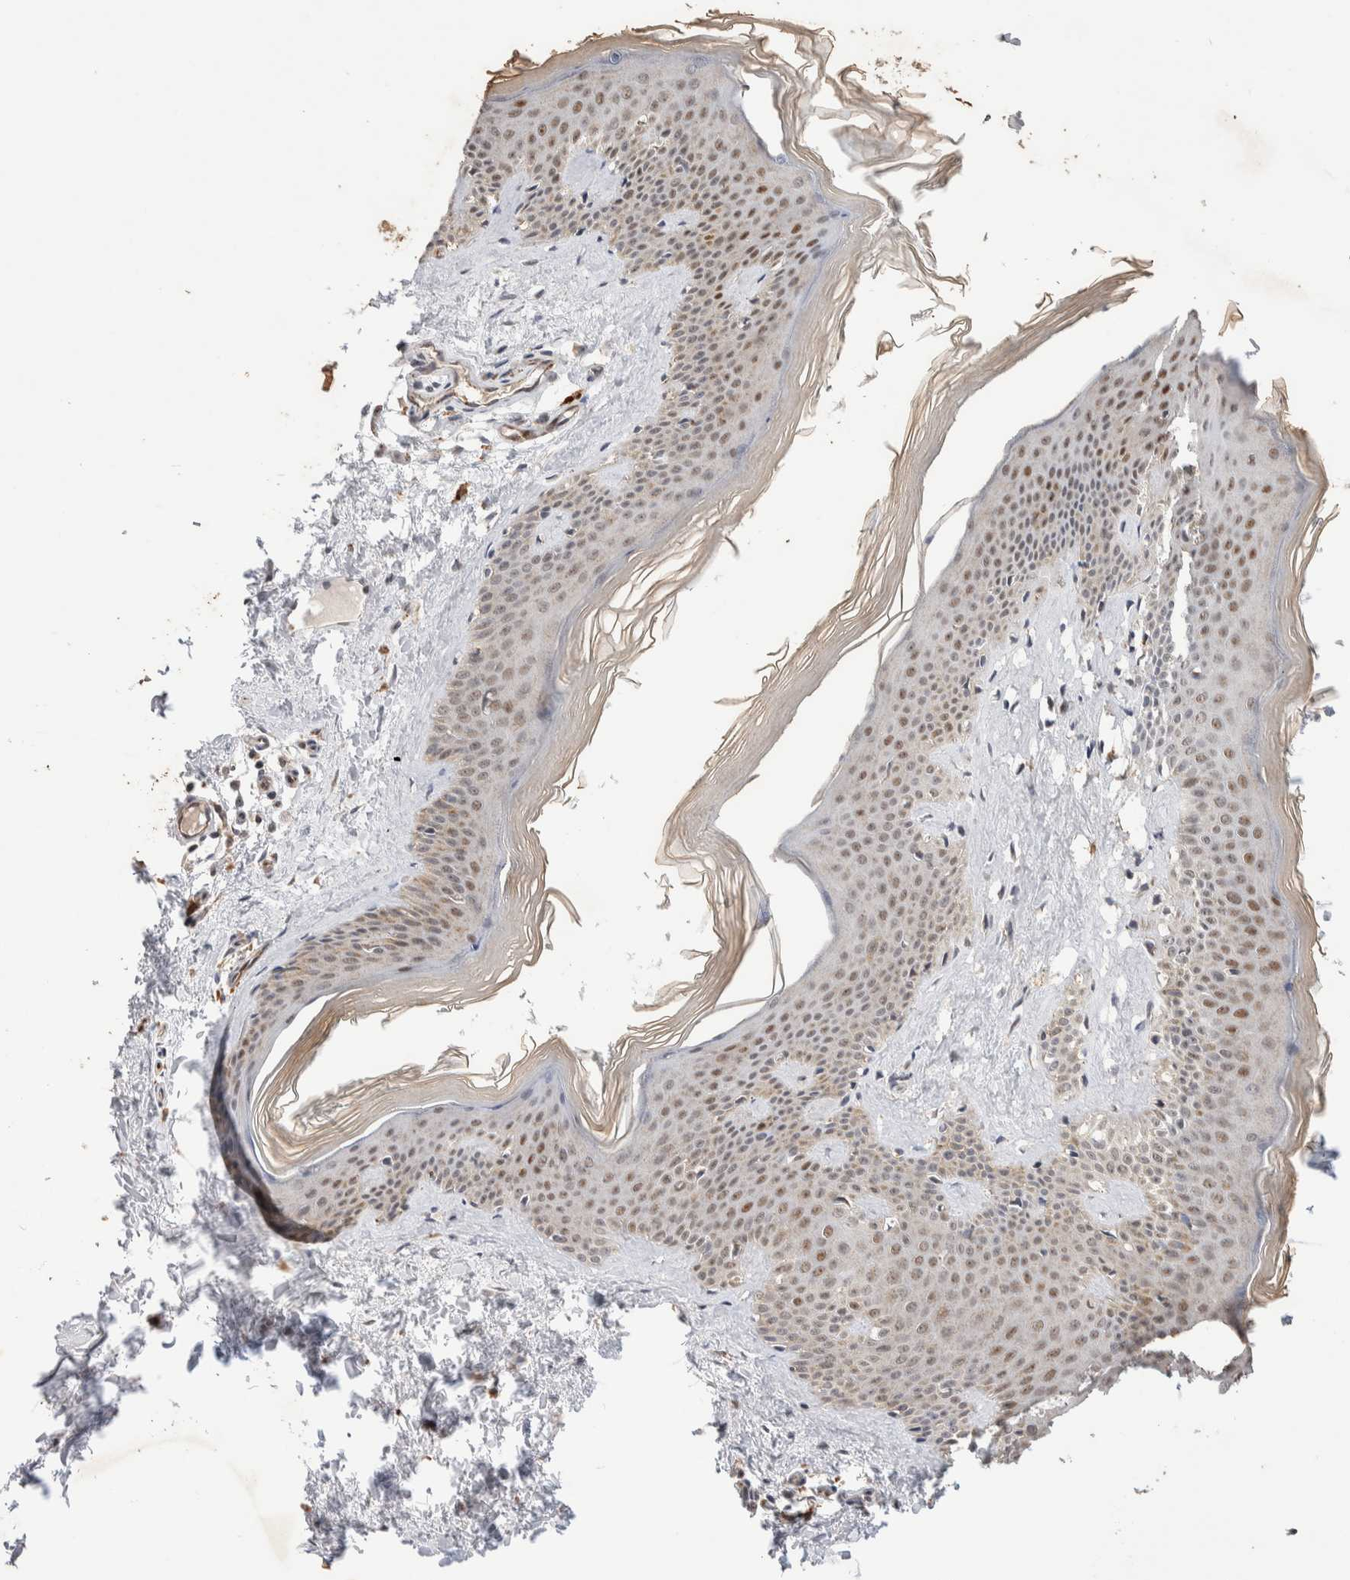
{"staining": {"intensity": "weak", "quantity": ">75%", "location": "cytoplasmic/membranous"}, "tissue": "skin", "cell_type": "Fibroblasts", "image_type": "normal", "snomed": [{"axis": "morphology", "description": "Normal tissue, NOS"}, {"axis": "topography", "description": "Skin"}], "caption": "High-magnification brightfield microscopy of benign skin stained with DAB (3,3'-diaminobenzidine) (brown) and counterstained with hematoxylin (blue). fibroblasts exhibit weak cytoplasmic/membranous positivity is appreciated in about>75% of cells.", "gene": "NSMAF", "patient": {"sex": "female", "age": 27}}